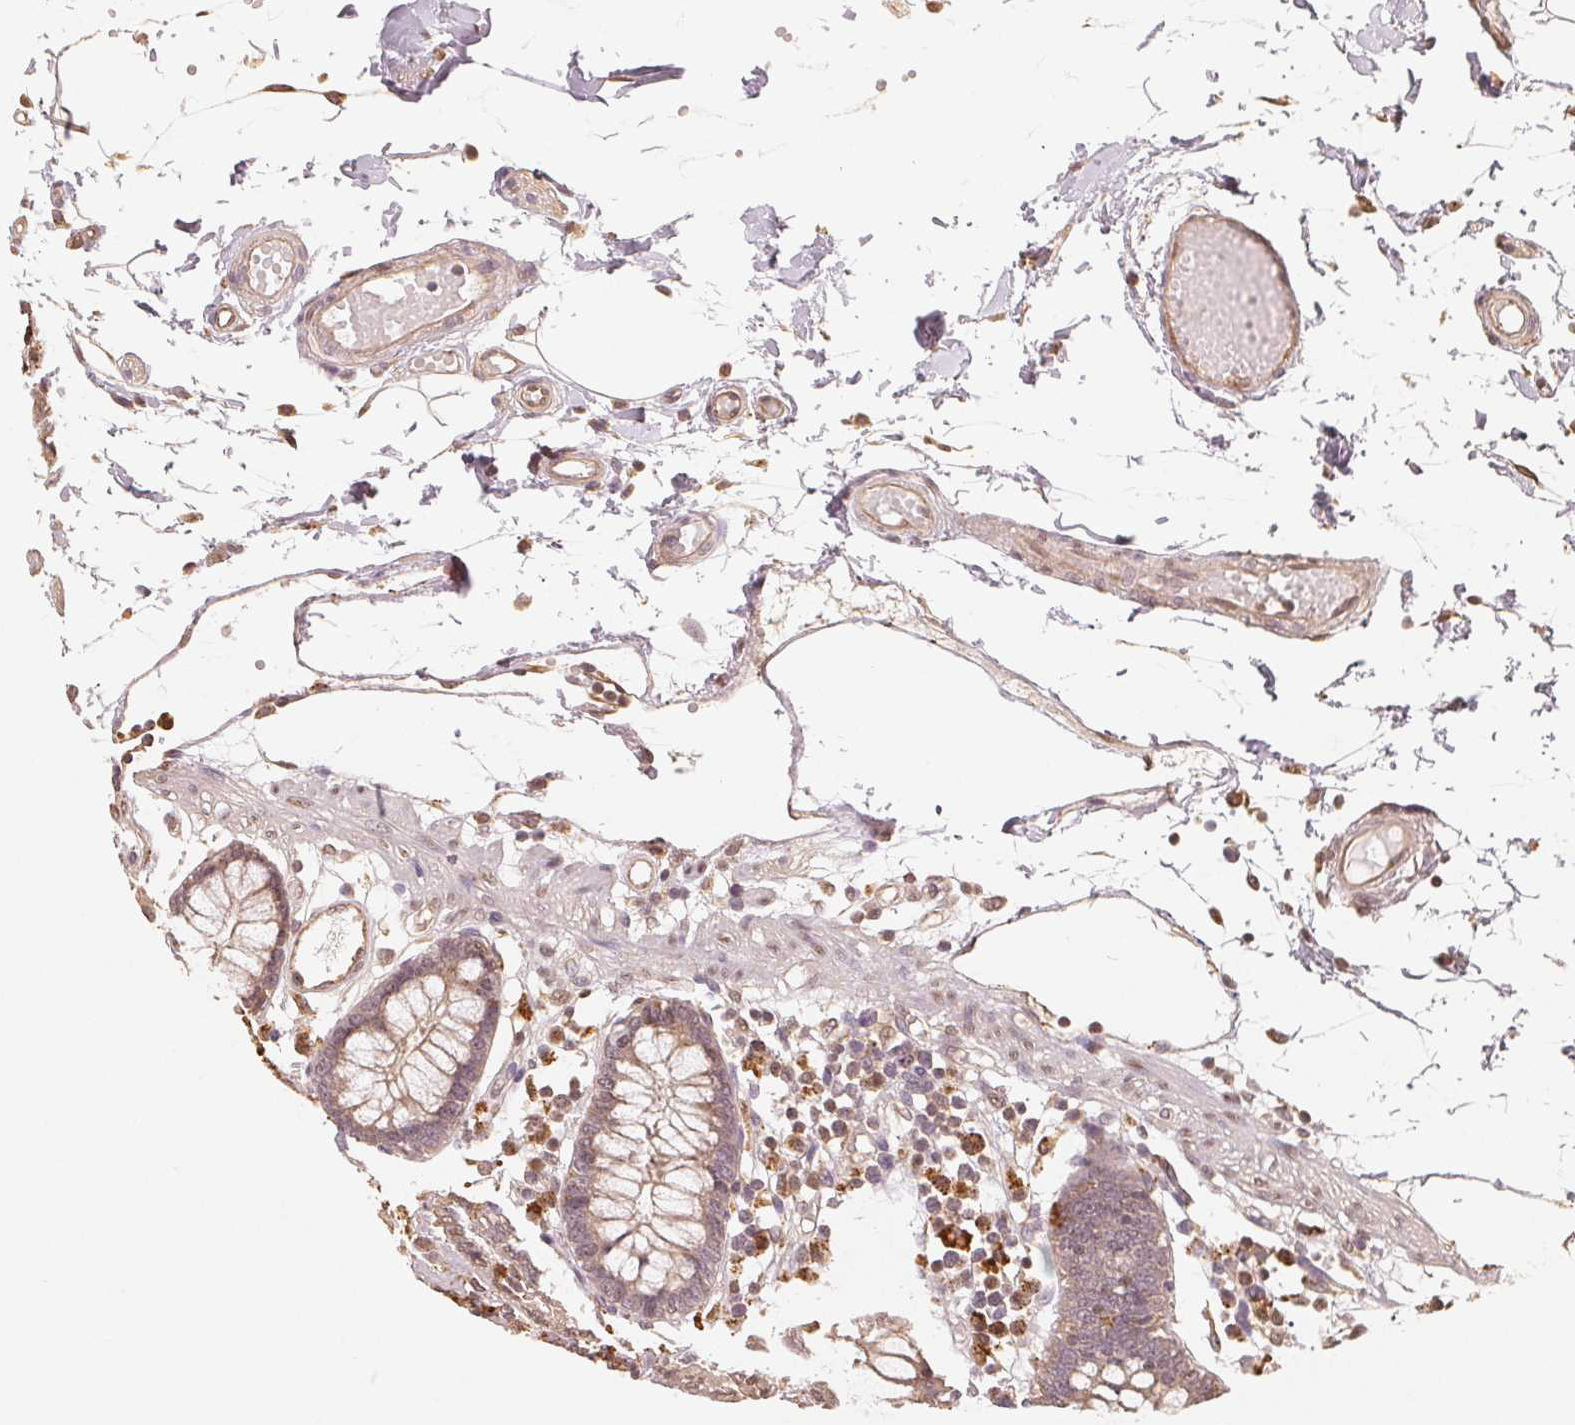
{"staining": {"intensity": "weak", "quantity": ">75%", "location": "cytoplasmic/membranous,nuclear"}, "tissue": "colon", "cell_type": "Endothelial cells", "image_type": "normal", "snomed": [{"axis": "morphology", "description": "Normal tissue, NOS"}, {"axis": "morphology", "description": "Adenocarcinoma, NOS"}, {"axis": "topography", "description": "Colon"}], "caption": "Colon stained with DAB immunohistochemistry (IHC) demonstrates low levels of weak cytoplasmic/membranous,nuclear staining in about >75% of endothelial cells. Immunohistochemistry stains the protein of interest in brown and the nuclei are stained blue.", "gene": "GUSB", "patient": {"sex": "male", "age": 83}}